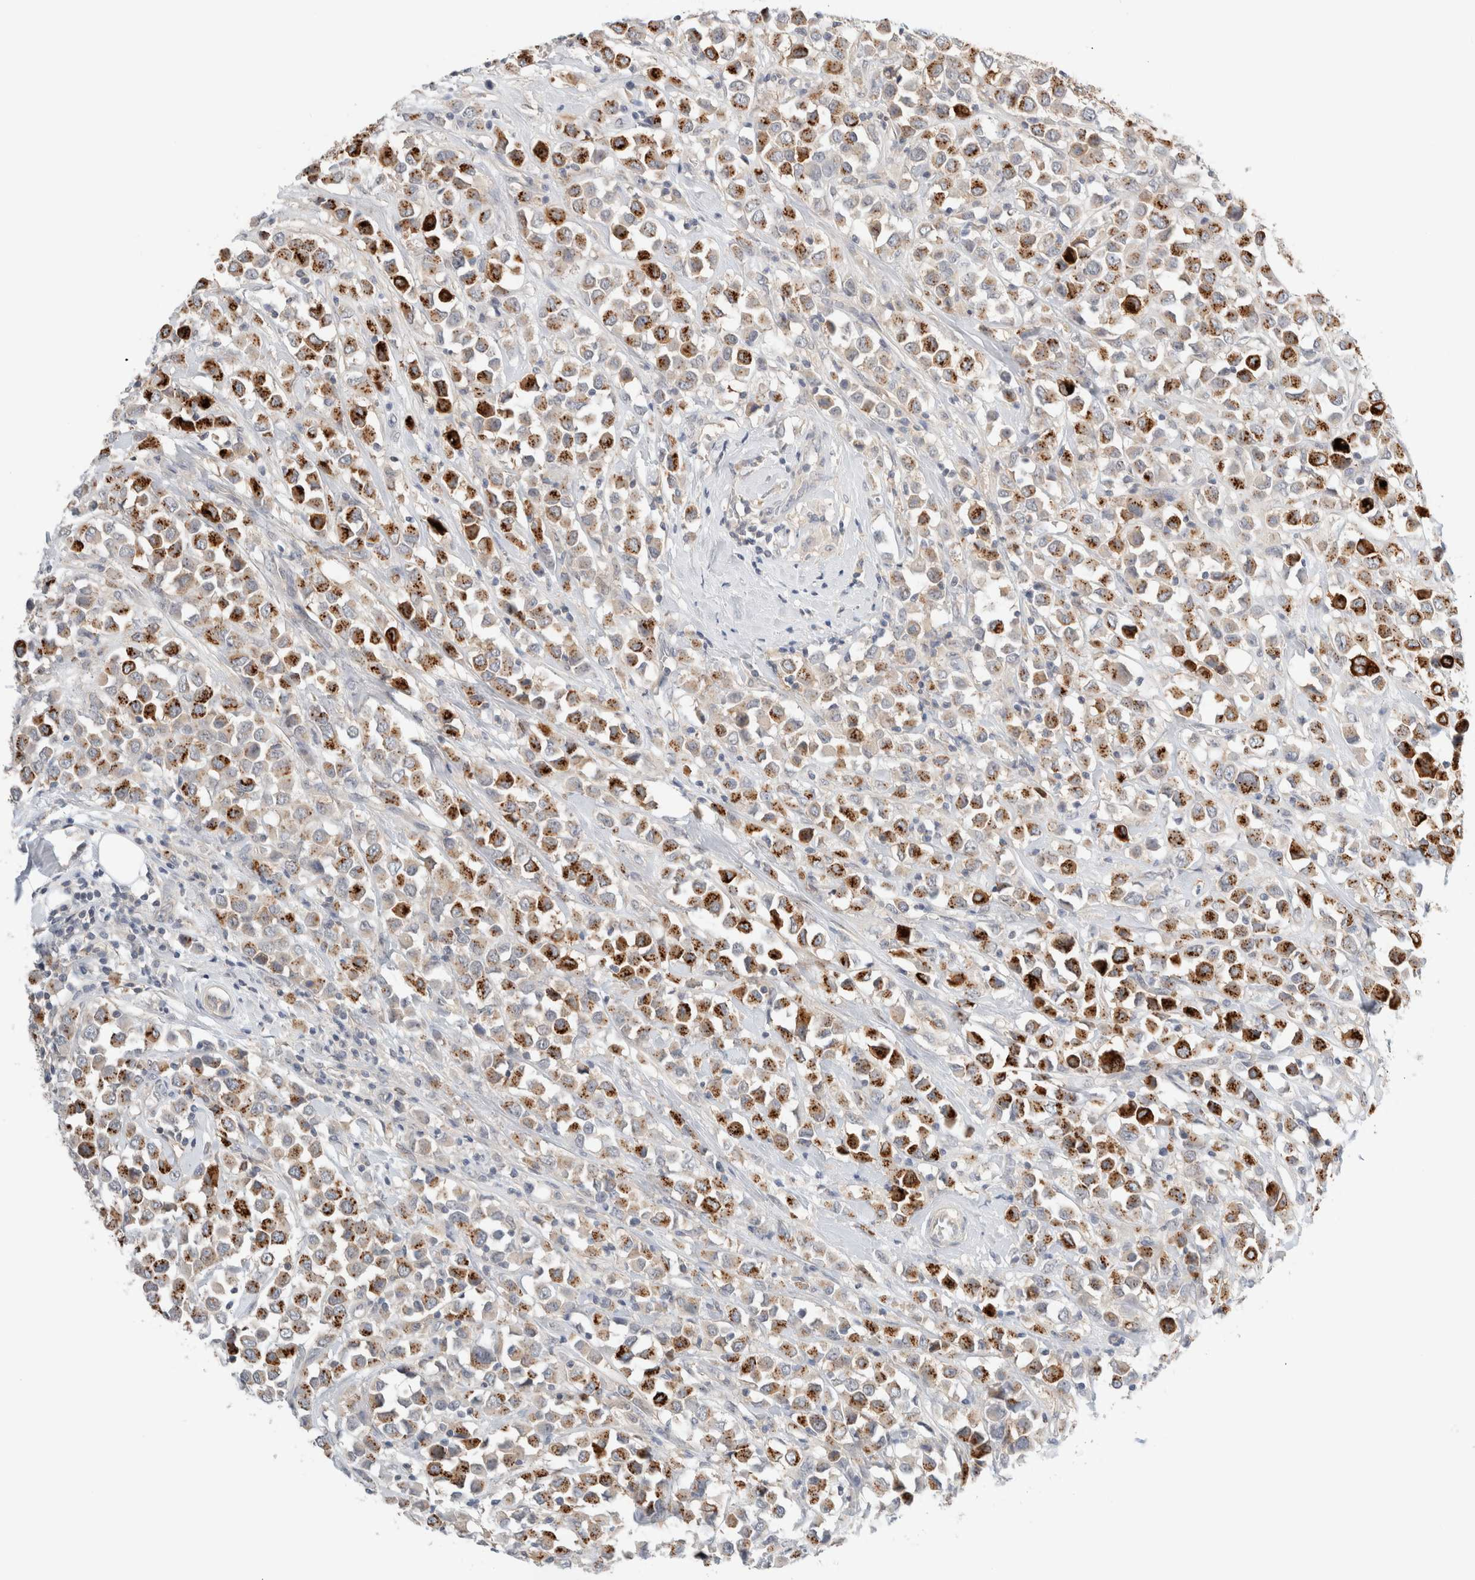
{"staining": {"intensity": "strong", "quantity": "25%-75%", "location": "cytoplasmic/membranous"}, "tissue": "breast cancer", "cell_type": "Tumor cells", "image_type": "cancer", "snomed": [{"axis": "morphology", "description": "Duct carcinoma"}, {"axis": "topography", "description": "Breast"}], "caption": "IHC image of breast cancer (infiltrating ductal carcinoma) stained for a protein (brown), which reveals high levels of strong cytoplasmic/membranous expression in about 25%-75% of tumor cells.", "gene": "SDR16C5", "patient": {"sex": "female", "age": 61}}